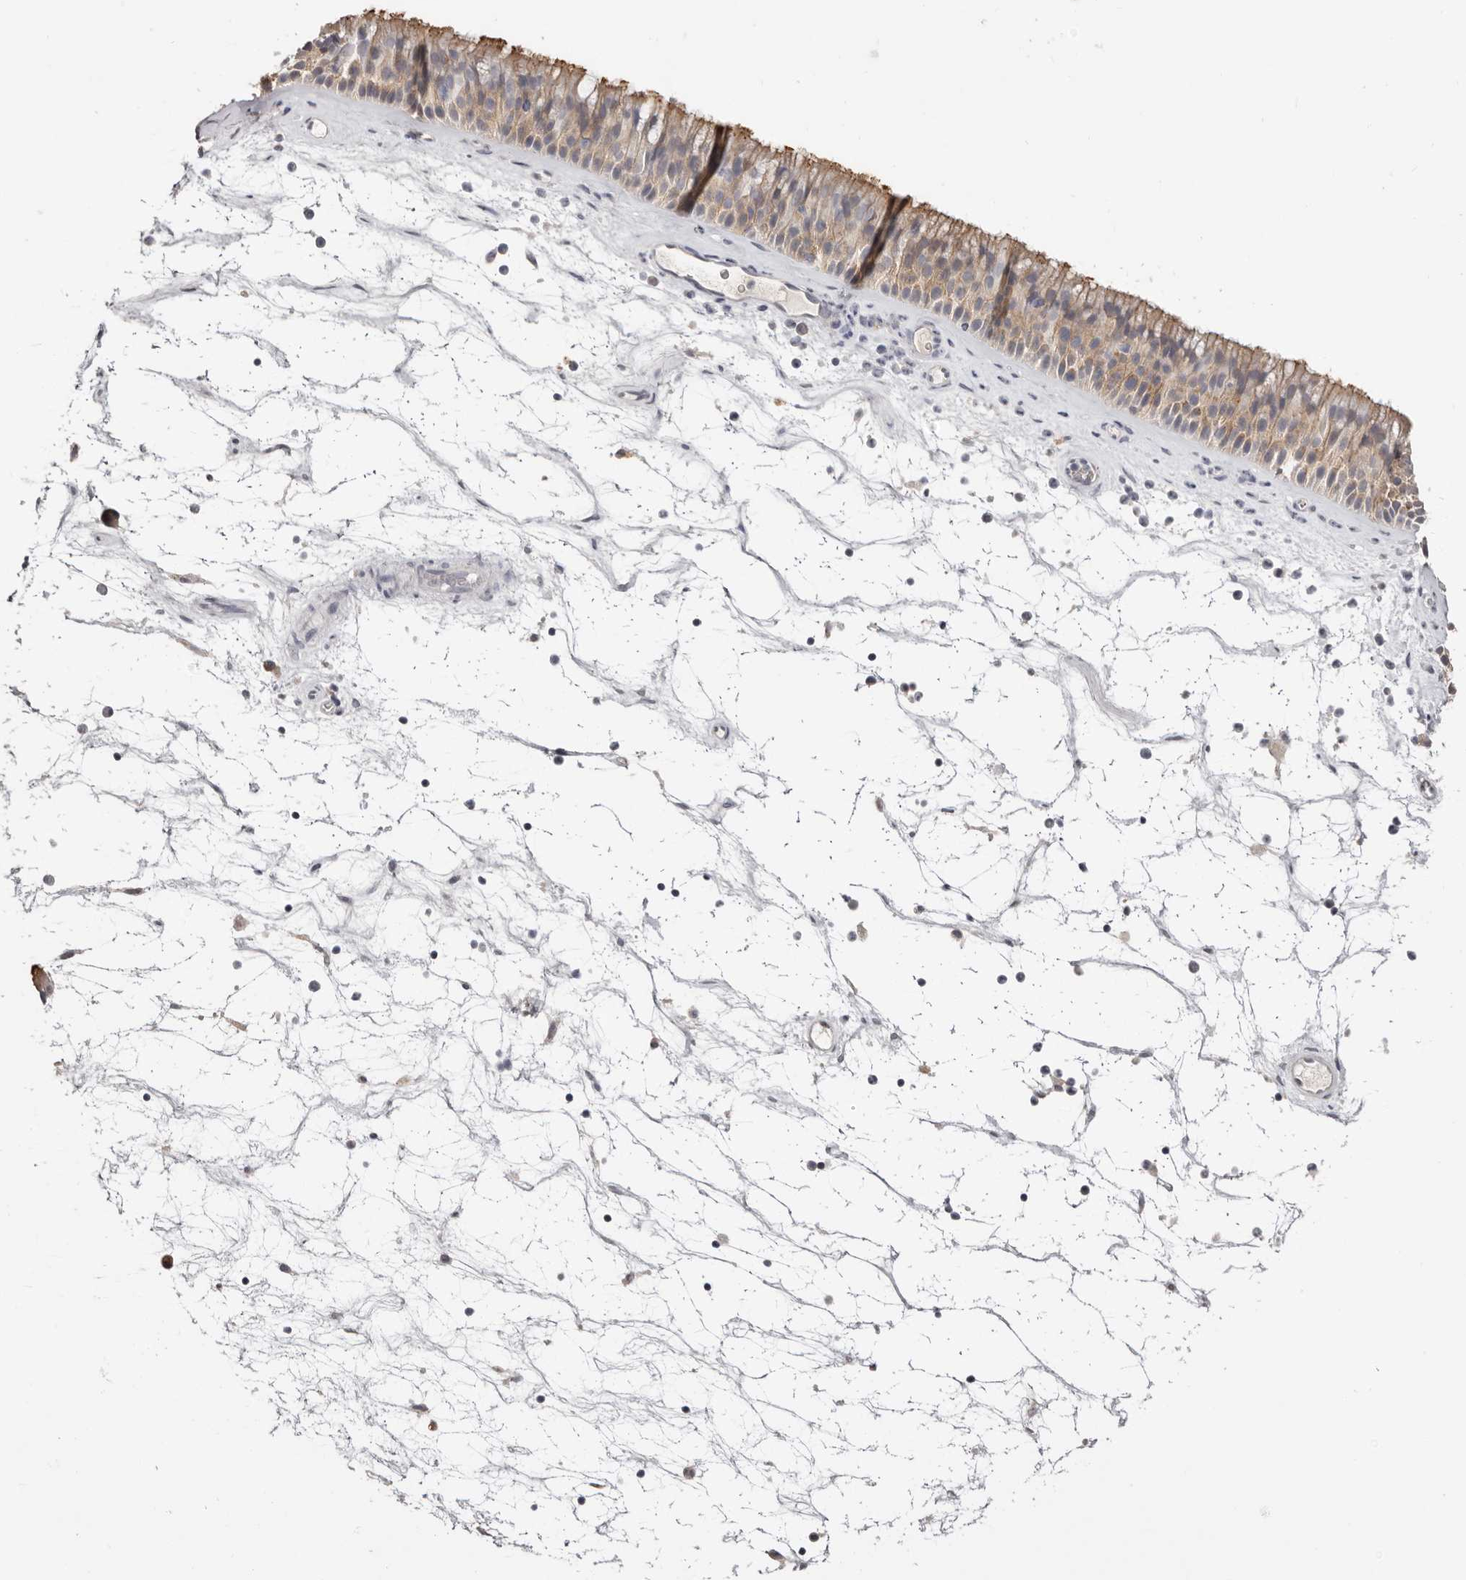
{"staining": {"intensity": "moderate", "quantity": ">75%", "location": "cytoplasmic/membranous"}, "tissue": "nasopharynx", "cell_type": "Respiratory epithelial cells", "image_type": "normal", "snomed": [{"axis": "morphology", "description": "Normal tissue, NOS"}, {"axis": "topography", "description": "Nasopharynx"}], "caption": "Respiratory epithelial cells exhibit medium levels of moderate cytoplasmic/membranous staining in approximately >75% of cells in normal nasopharynx.", "gene": "PCDHB6", "patient": {"sex": "male", "age": 64}}